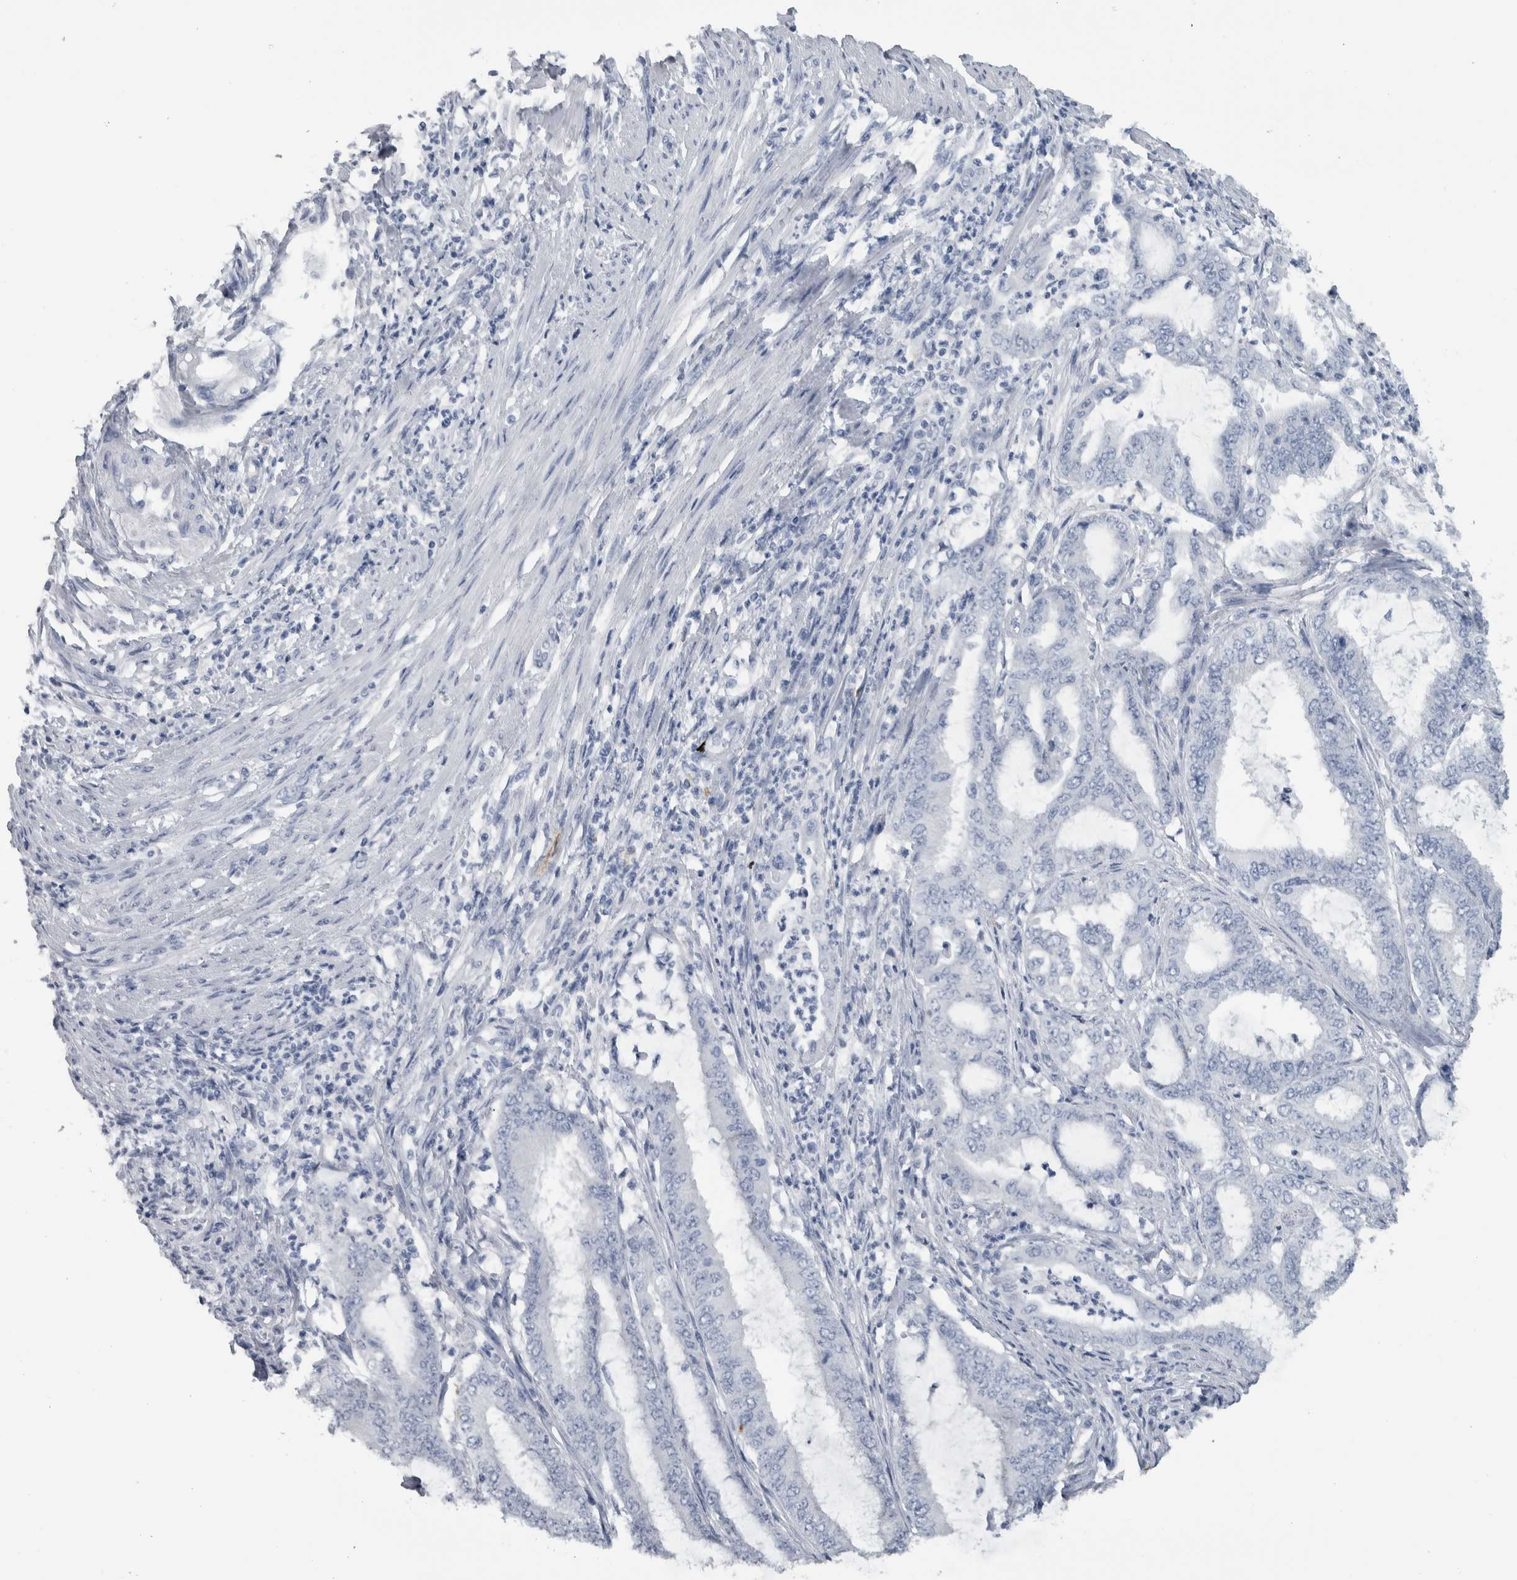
{"staining": {"intensity": "negative", "quantity": "none", "location": "none"}, "tissue": "endometrial cancer", "cell_type": "Tumor cells", "image_type": "cancer", "snomed": [{"axis": "morphology", "description": "Adenocarcinoma, NOS"}, {"axis": "topography", "description": "Endometrium"}], "caption": "Adenocarcinoma (endometrial) was stained to show a protein in brown. There is no significant positivity in tumor cells.", "gene": "CDH17", "patient": {"sex": "female", "age": 51}}